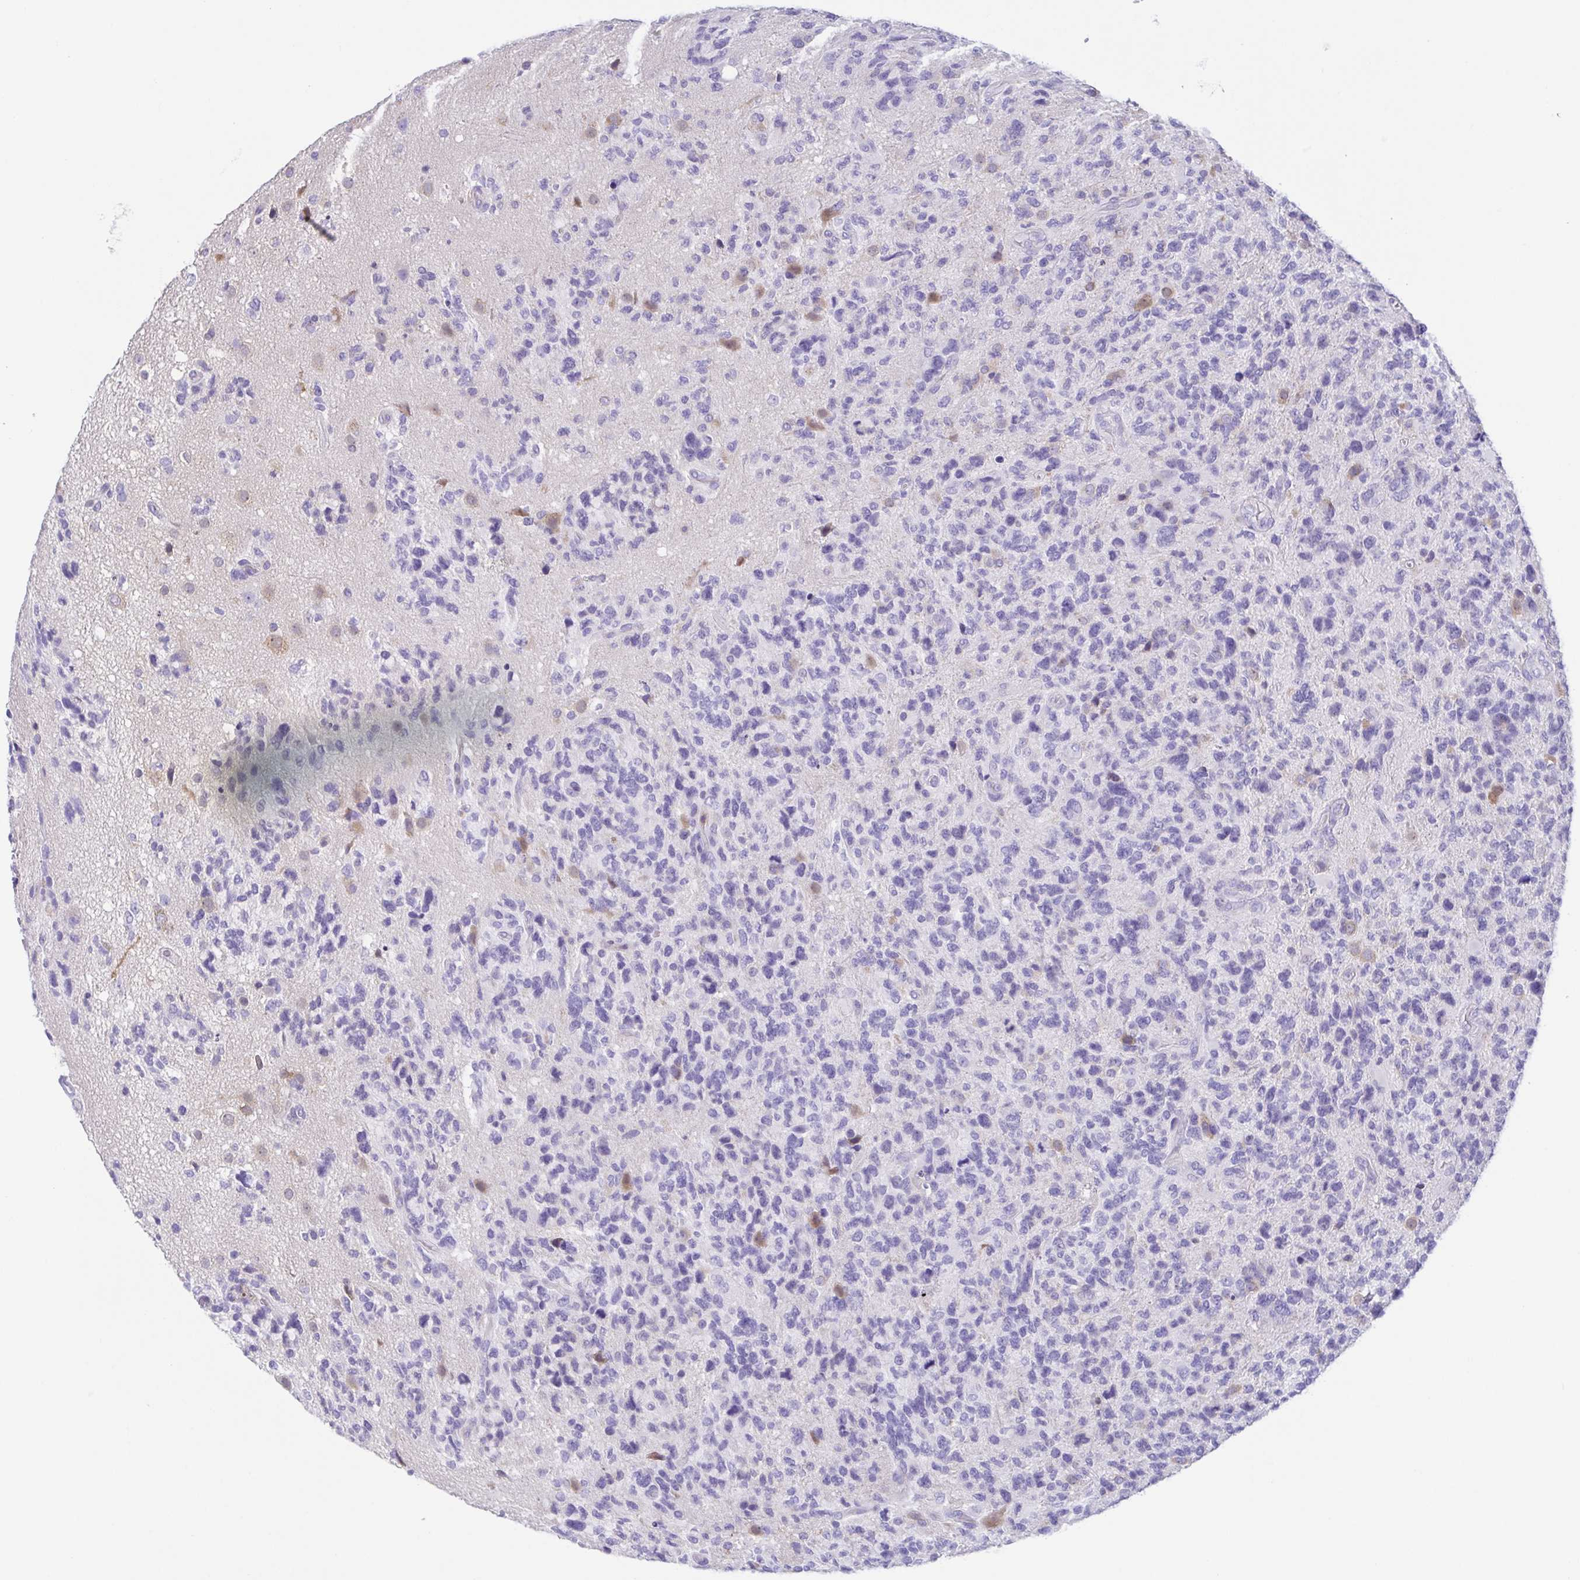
{"staining": {"intensity": "negative", "quantity": "none", "location": "none"}, "tissue": "glioma", "cell_type": "Tumor cells", "image_type": "cancer", "snomed": [{"axis": "morphology", "description": "Glioma, malignant, High grade"}, {"axis": "topography", "description": "Brain"}], "caption": "The photomicrograph exhibits no significant expression in tumor cells of malignant glioma (high-grade).", "gene": "ARPP21", "patient": {"sex": "female", "age": 71}}